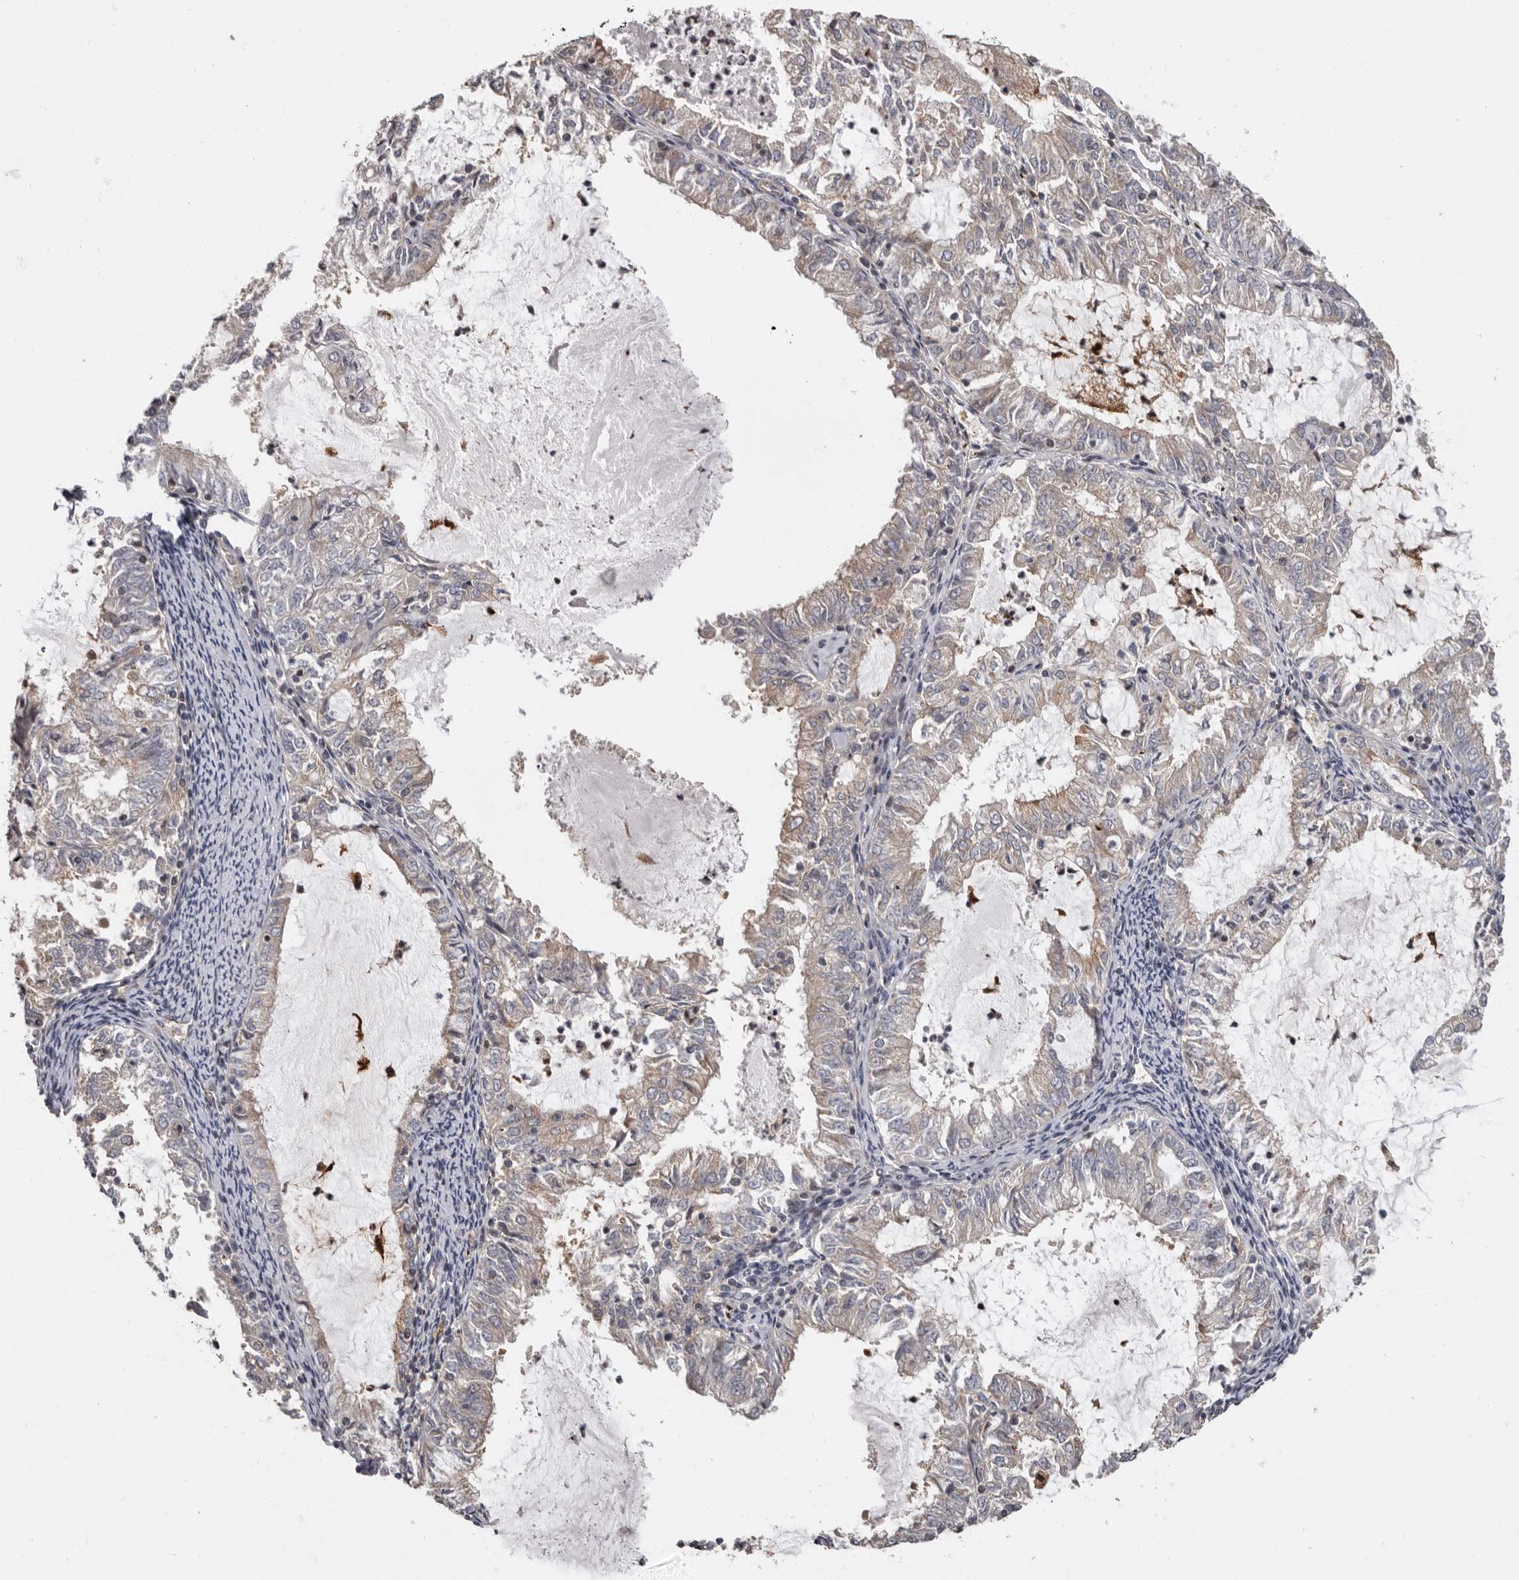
{"staining": {"intensity": "weak", "quantity": "<25%", "location": "cytoplasmic/membranous"}, "tissue": "endometrial cancer", "cell_type": "Tumor cells", "image_type": "cancer", "snomed": [{"axis": "morphology", "description": "Adenocarcinoma, NOS"}, {"axis": "topography", "description": "Endometrium"}], "caption": "This histopathology image is of endometrial cancer (adenocarcinoma) stained with immunohistochemistry (IHC) to label a protein in brown with the nuclei are counter-stained blue. There is no staining in tumor cells.", "gene": "FGFR4", "patient": {"sex": "female", "age": 57}}